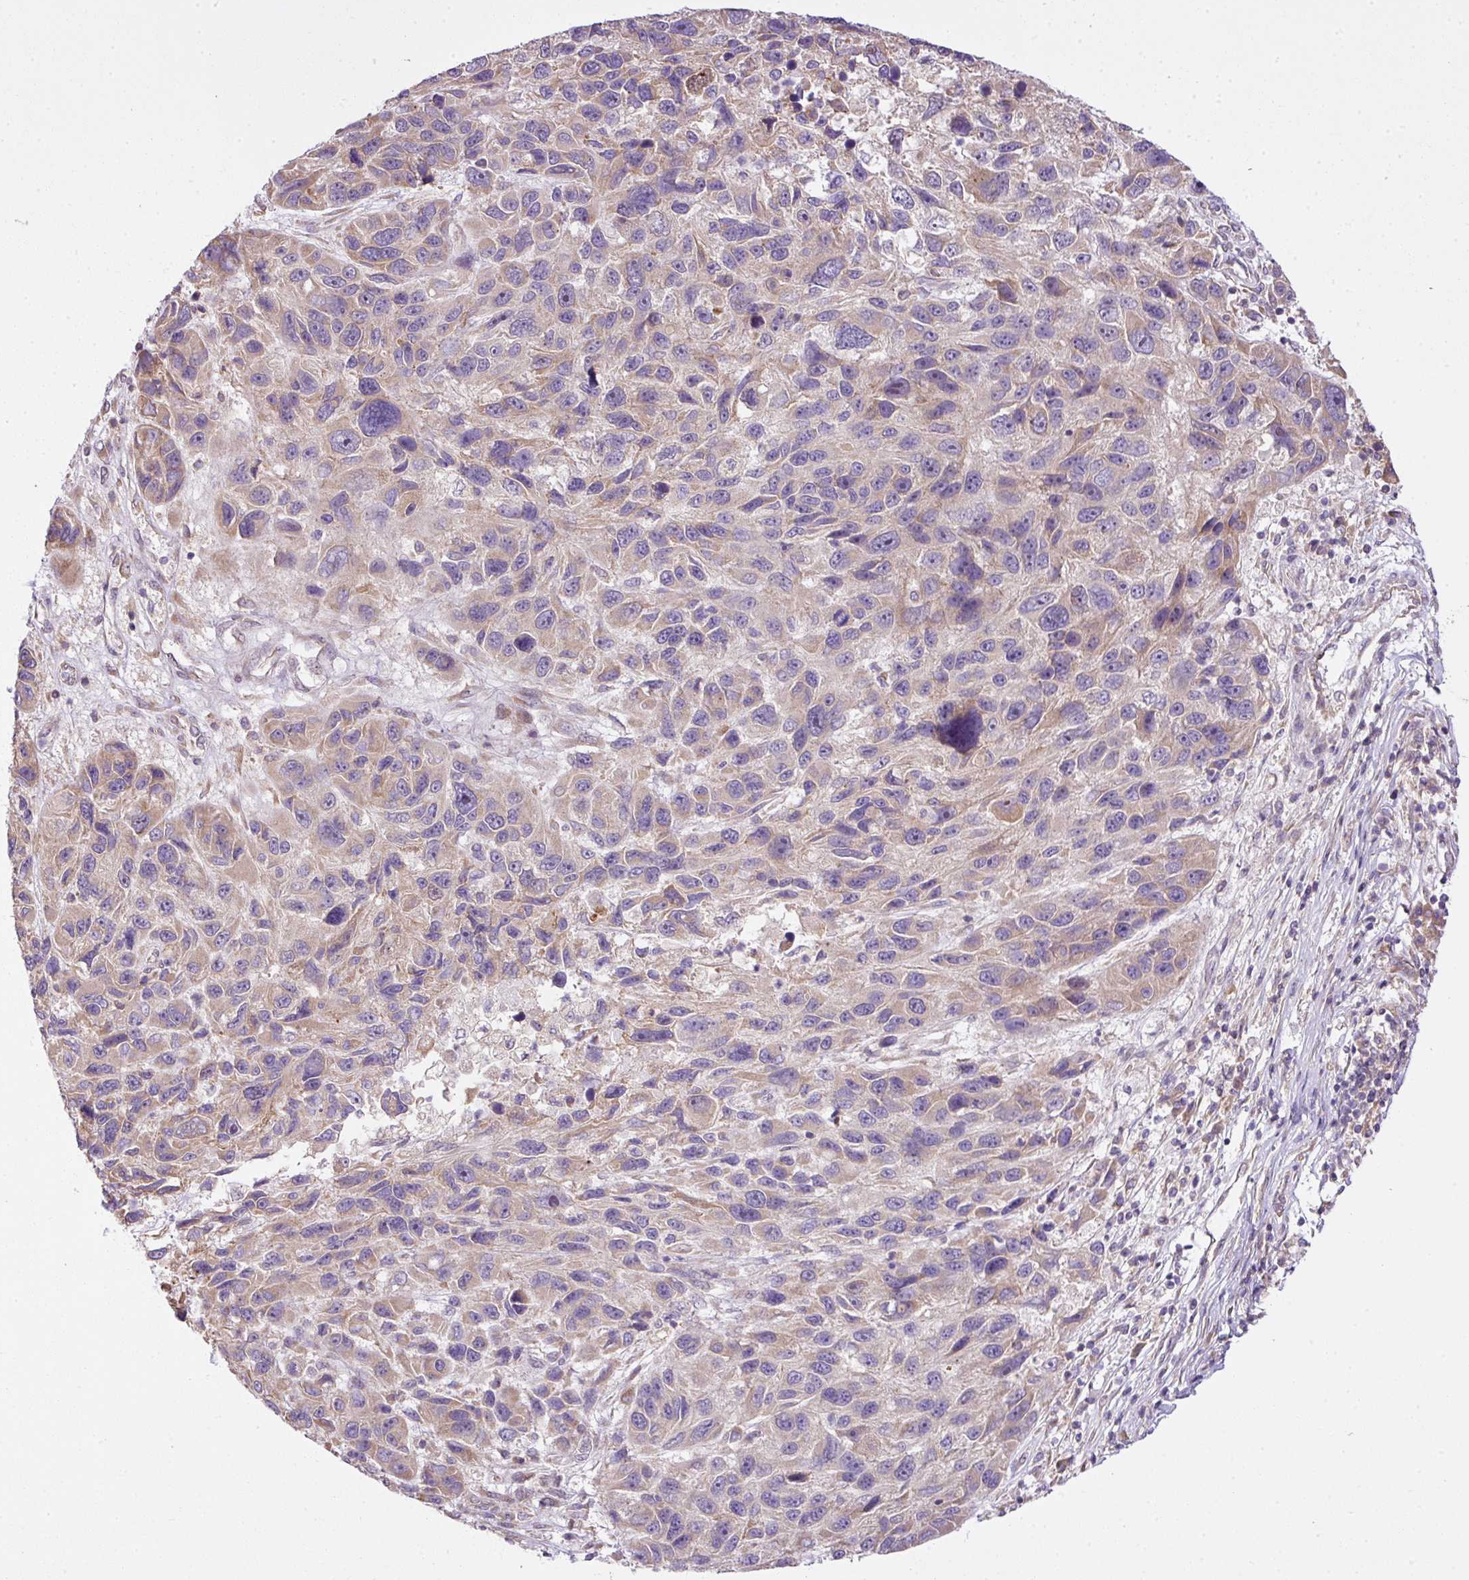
{"staining": {"intensity": "weak", "quantity": "<25%", "location": "cytoplasmic/membranous"}, "tissue": "melanoma", "cell_type": "Tumor cells", "image_type": "cancer", "snomed": [{"axis": "morphology", "description": "Malignant melanoma, NOS"}, {"axis": "topography", "description": "Skin"}], "caption": "Tumor cells show no significant protein expression in melanoma.", "gene": "COX18", "patient": {"sex": "male", "age": 53}}